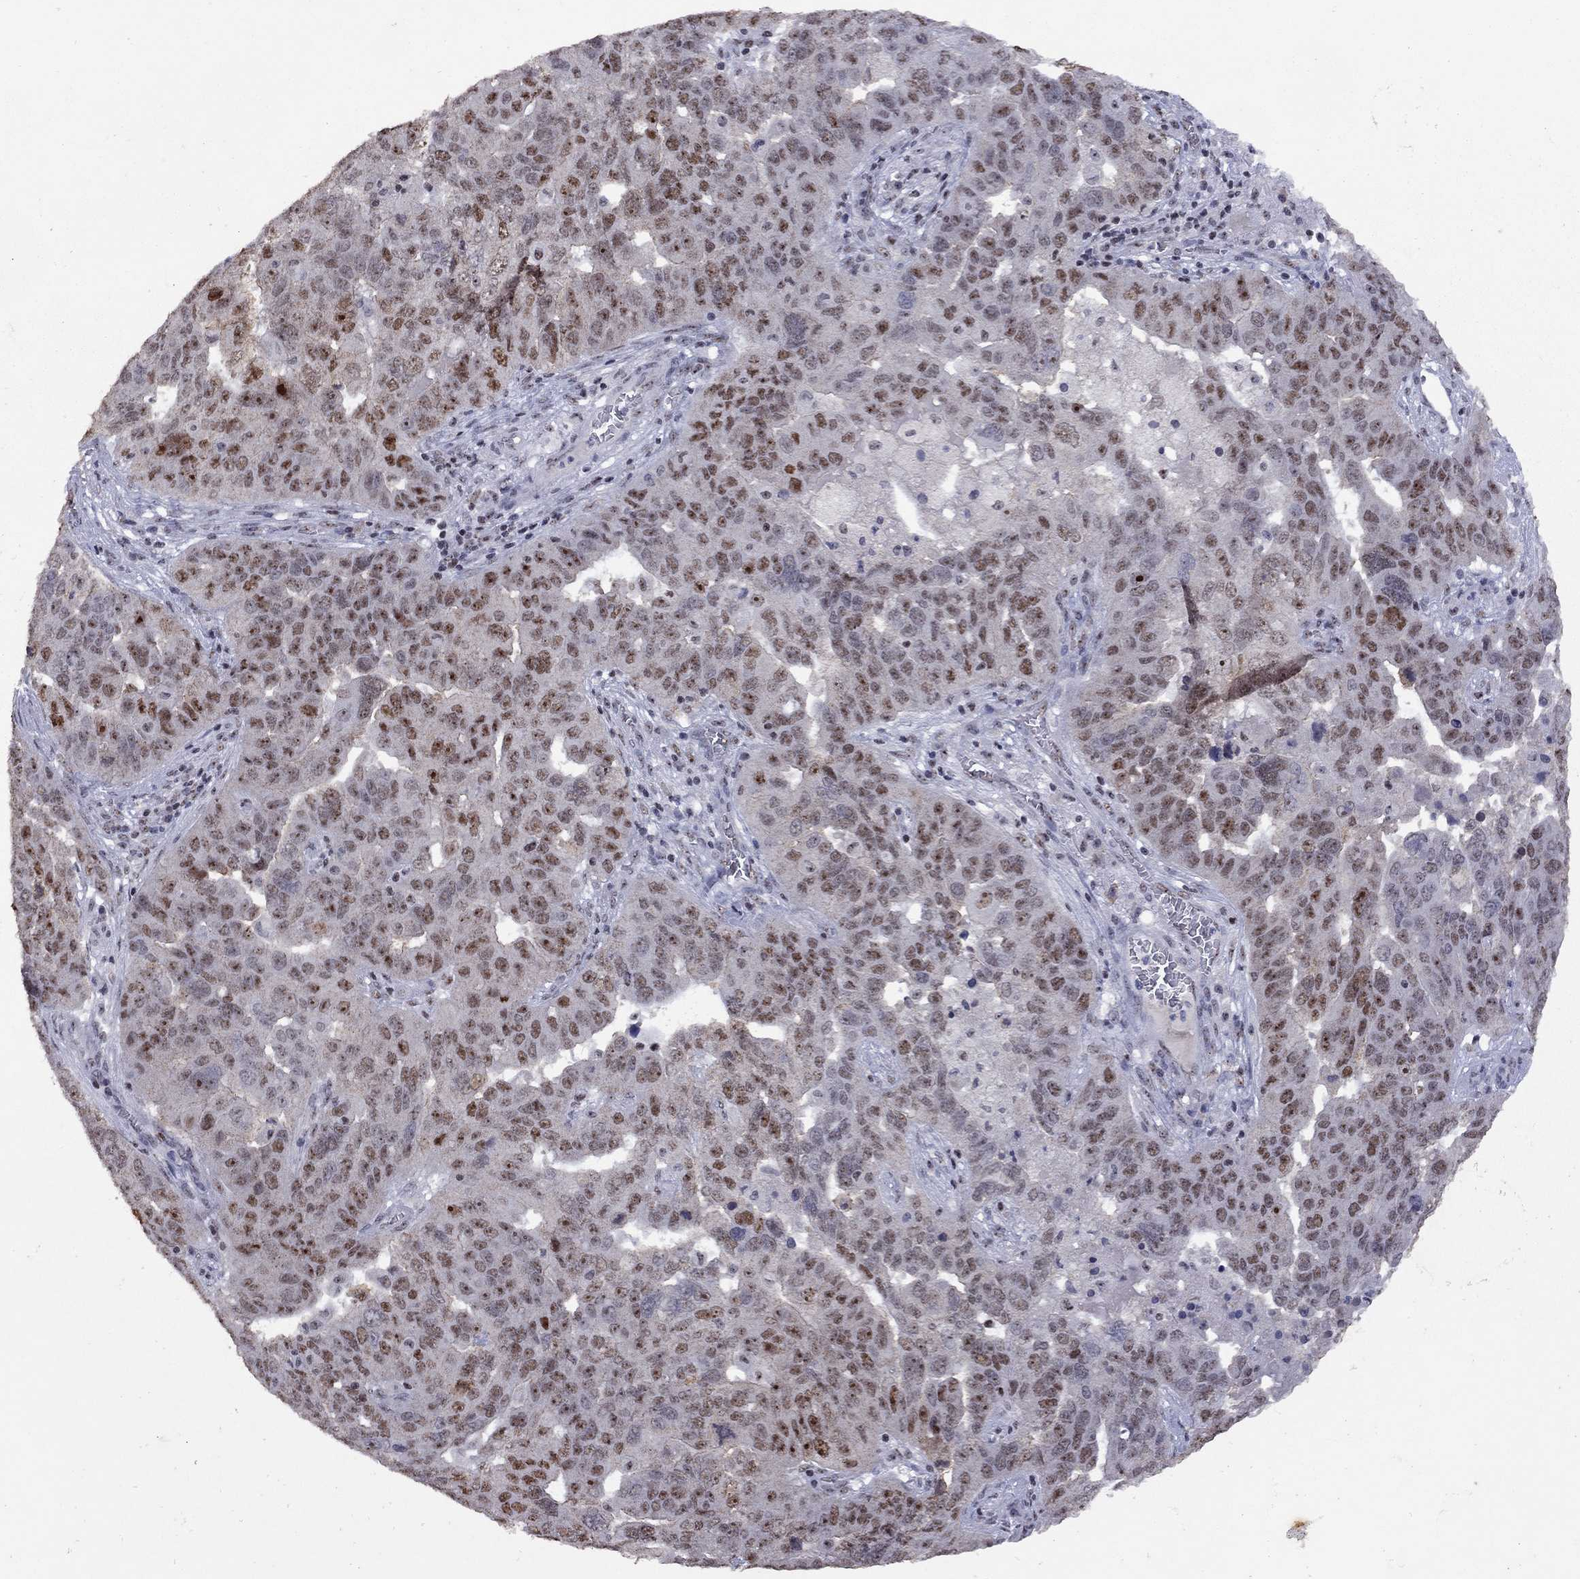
{"staining": {"intensity": "moderate", "quantity": "25%-75%", "location": "nuclear"}, "tissue": "ovarian cancer", "cell_type": "Tumor cells", "image_type": "cancer", "snomed": [{"axis": "morphology", "description": "Carcinoma, endometroid"}, {"axis": "topography", "description": "Soft tissue"}, {"axis": "topography", "description": "Ovary"}], "caption": "This photomicrograph exhibits immunohistochemistry (IHC) staining of ovarian cancer, with medium moderate nuclear staining in about 25%-75% of tumor cells.", "gene": "SPOUT1", "patient": {"sex": "female", "age": 52}}